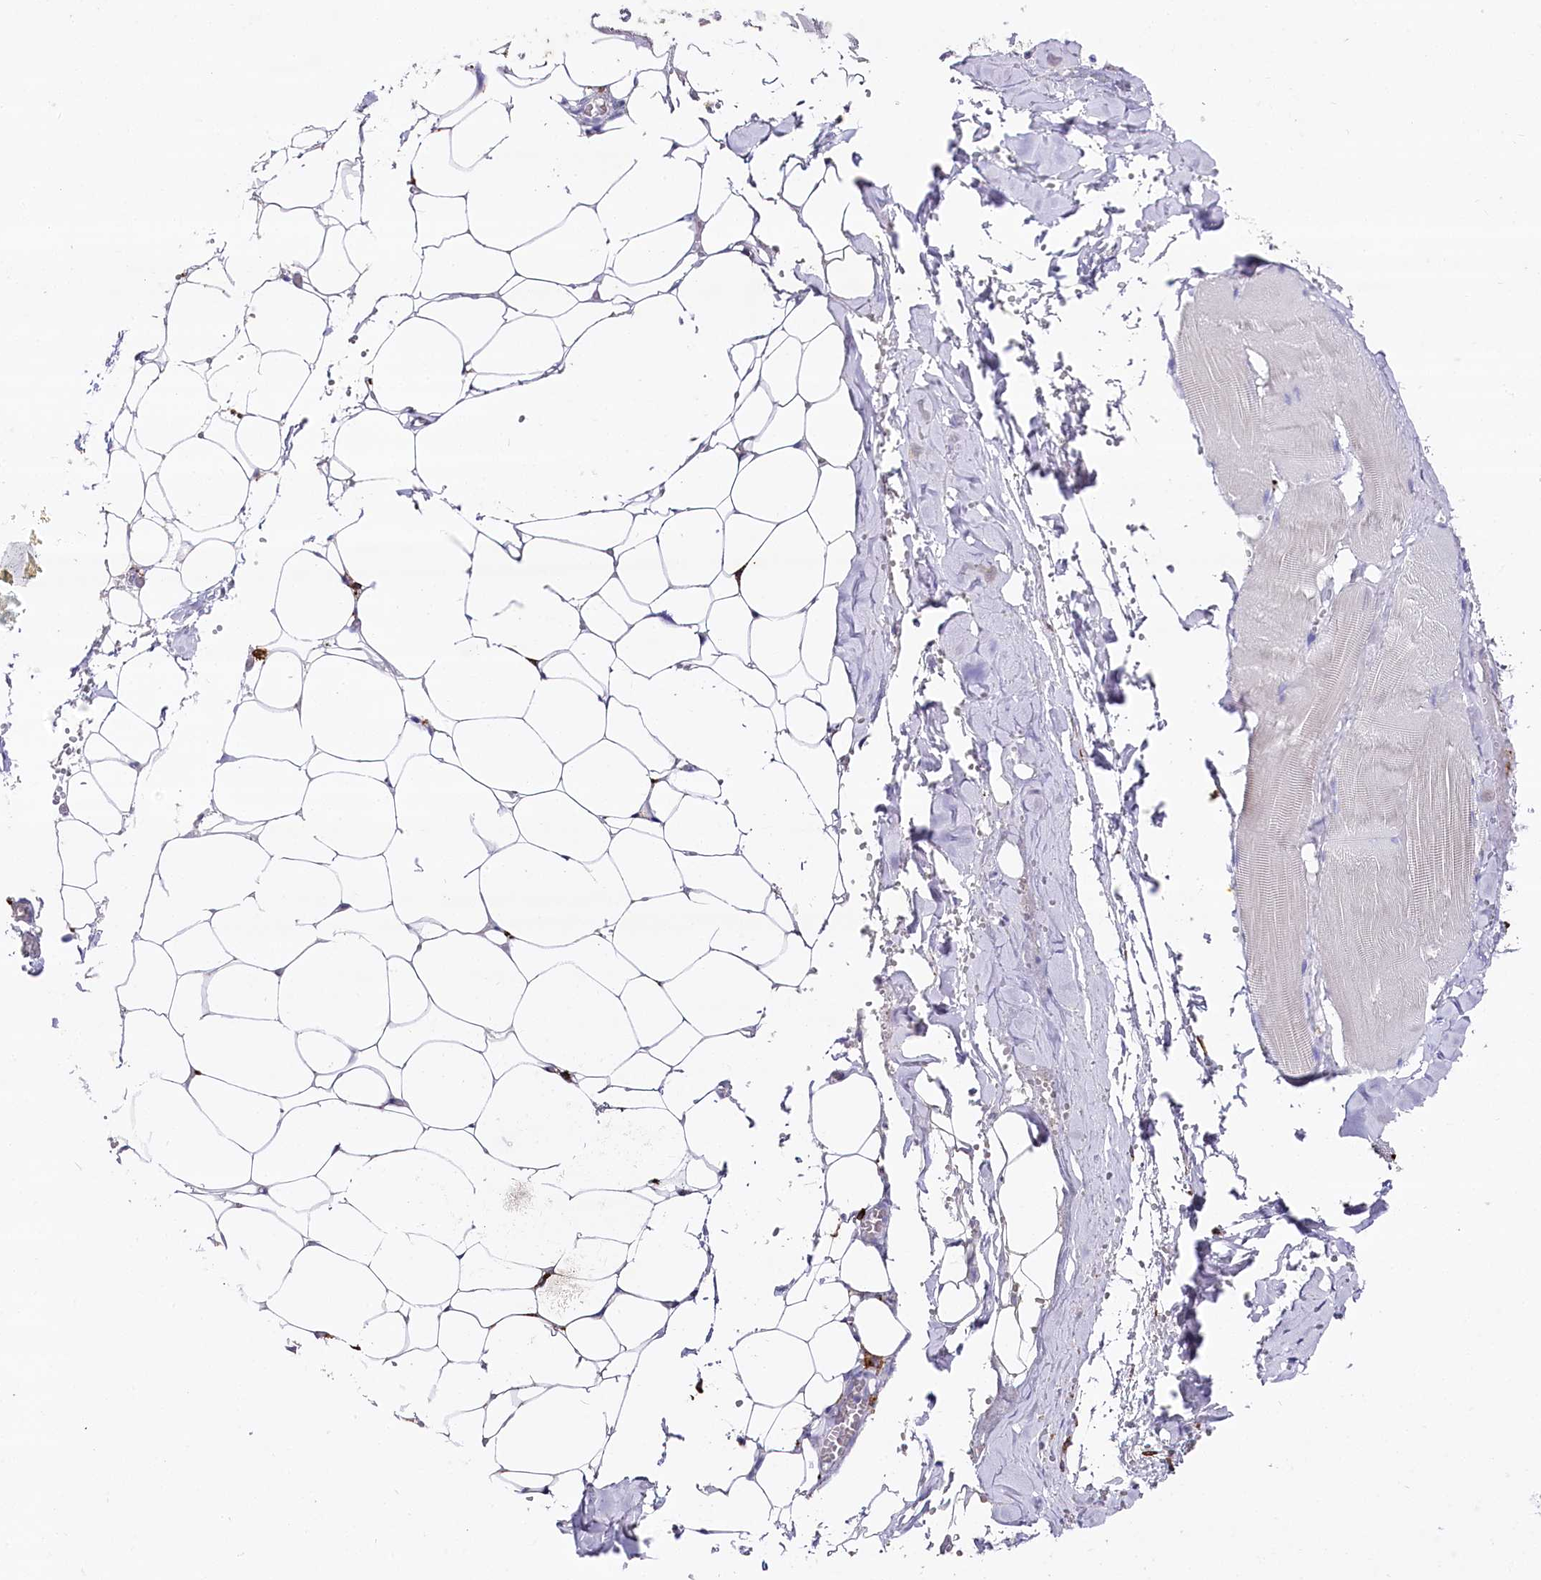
{"staining": {"intensity": "negative", "quantity": "none", "location": "none"}, "tissue": "adipose tissue", "cell_type": "Adipocytes", "image_type": "normal", "snomed": [{"axis": "morphology", "description": "Normal tissue, NOS"}, {"axis": "topography", "description": "Skeletal muscle"}, {"axis": "topography", "description": "Peripheral nerve tissue"}], "caption": "IHC of unremarkable adipose tissue reveals no staining in adipocytes. Nuclei are stained in blue.", "gene": "CLEC4M", "patient": {"sex": "female", "age": 55}}